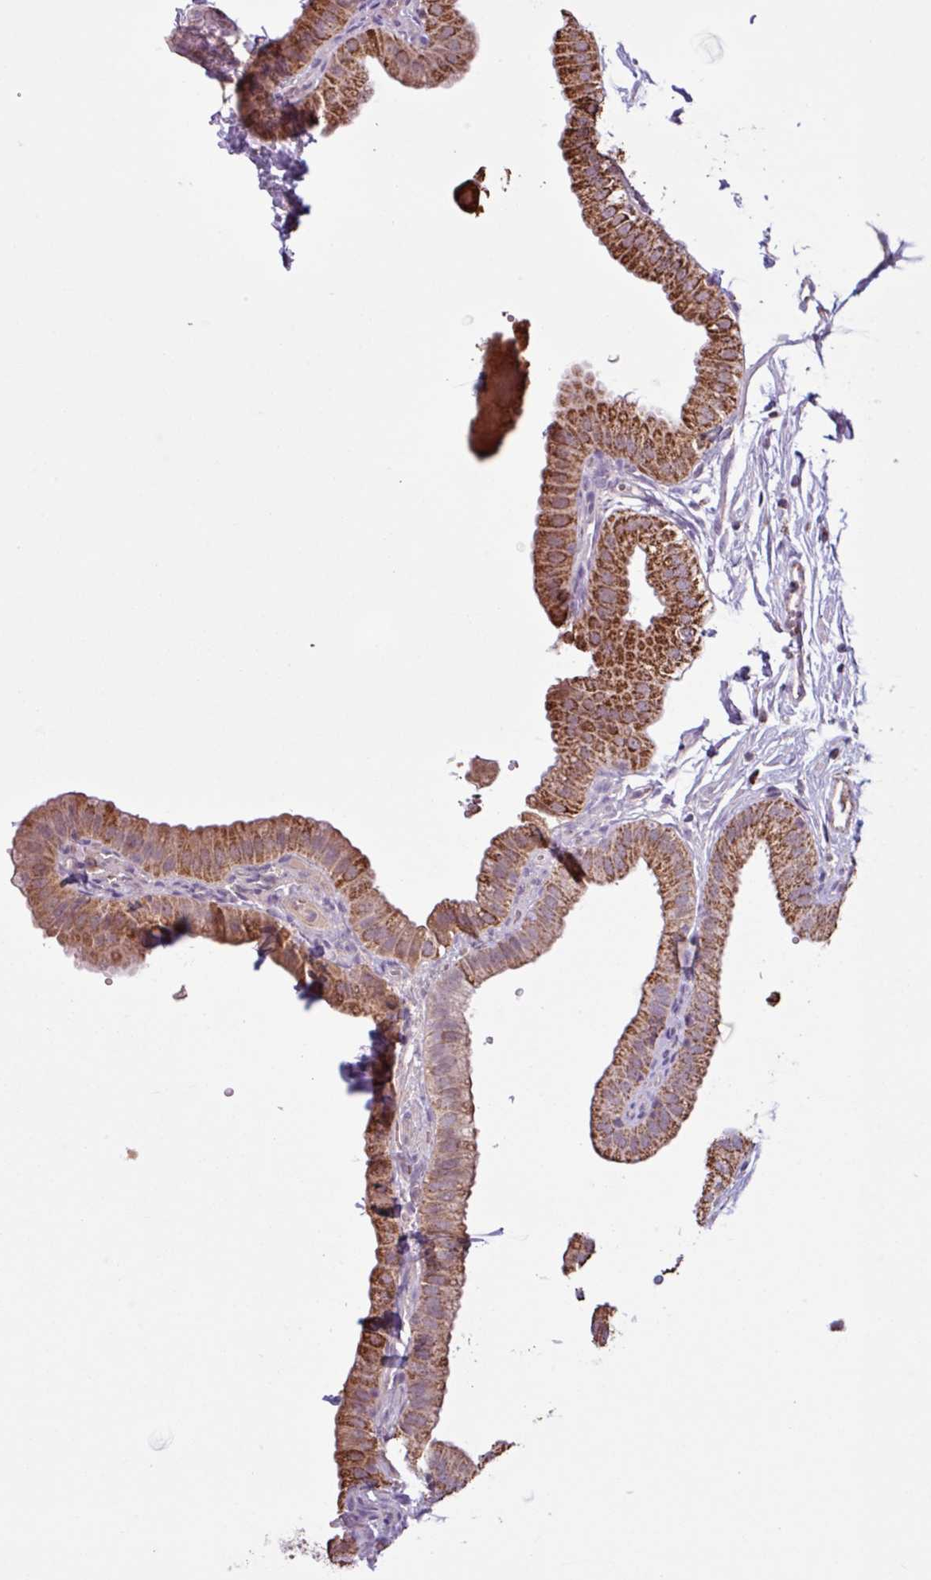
{"staining": {"intensity": "strong", "quantity": ">75%", "location": "cytoplasmic/membranous"}, "tissue": "gallbladder", "cell_type": "Glandular cells", "image_type": "normal", "snomed": [{"axis": "morphology", "description": "Normal tissue, NOS"}, {"axis": "topography", "description": "Gallbladder"}], "caption": "Protein expression by IHC demonstrates strong cytoplasmic/membranous positivity in approximately >75% of glandular cells in benign gallbladder. The staining is performed using DAB (3,3'-diaminobenzidine) brown chromogen to label protein expression. The nuclei are counter-stained blue using hematoxylin.", "gene": "ALG8", "patient": {"sex": "female", "age": 61}}